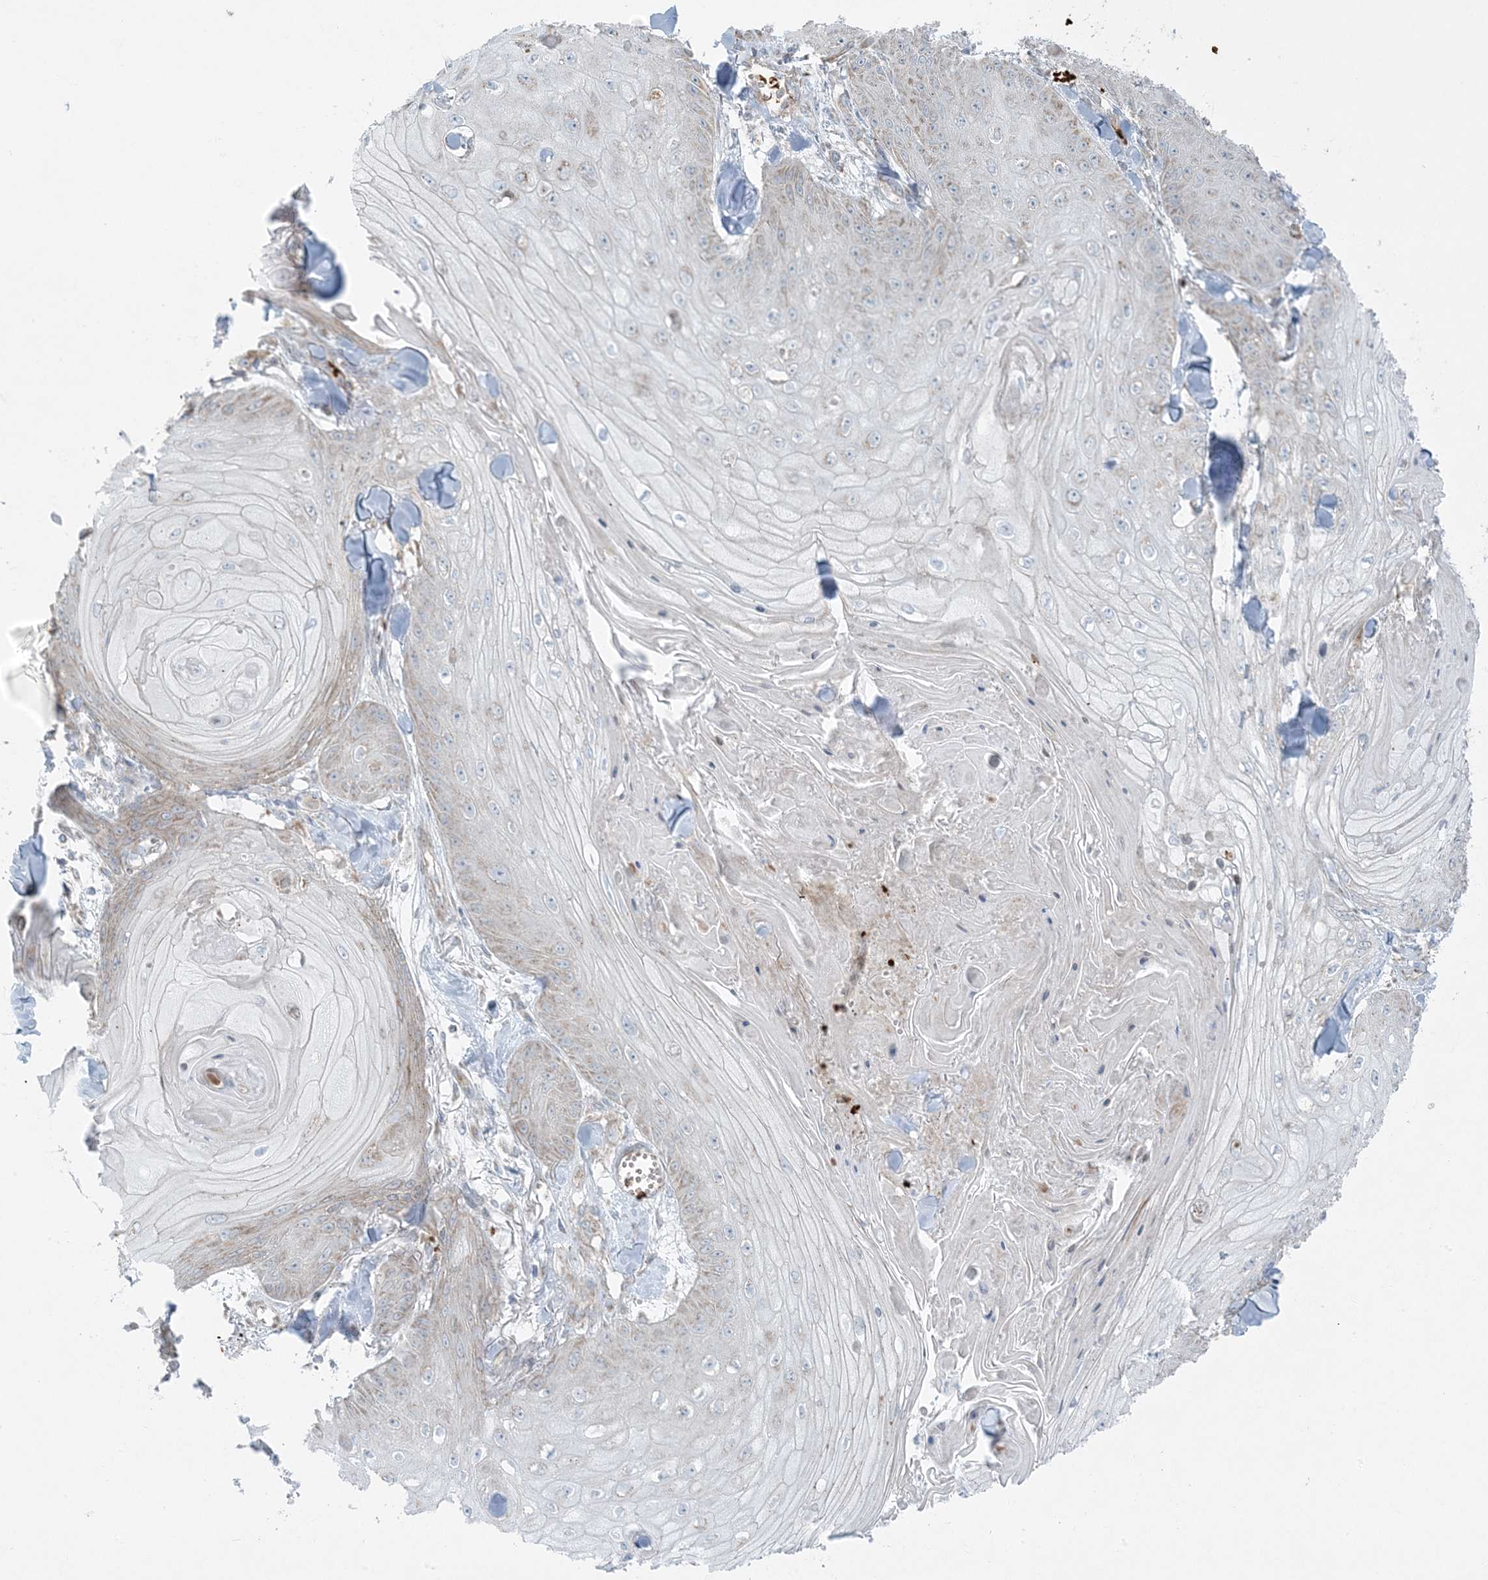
{"staining": {"intensity": "weak", "quantity": "<25%", "location": "cytoplasmic/membranous"}, "tissue": "skin cancer", "cell_type": "Tumor cells", "image_type": "cancer", "snomed": [{"axis": "morphology", "description": "Squamous cell carcinoma, NOS"}, {"axis": "topography", "description": "Skin"}], "caption": "The immunohistochemistry (IHC) micrograph has no significant expression in tumor cells of skin cancer tissue. (Immunohistochemistry (ihc), brightfield microscopy, high magnification).", "gene": "PIK3R4", "patient": {"sex": "male", "age": 74}}